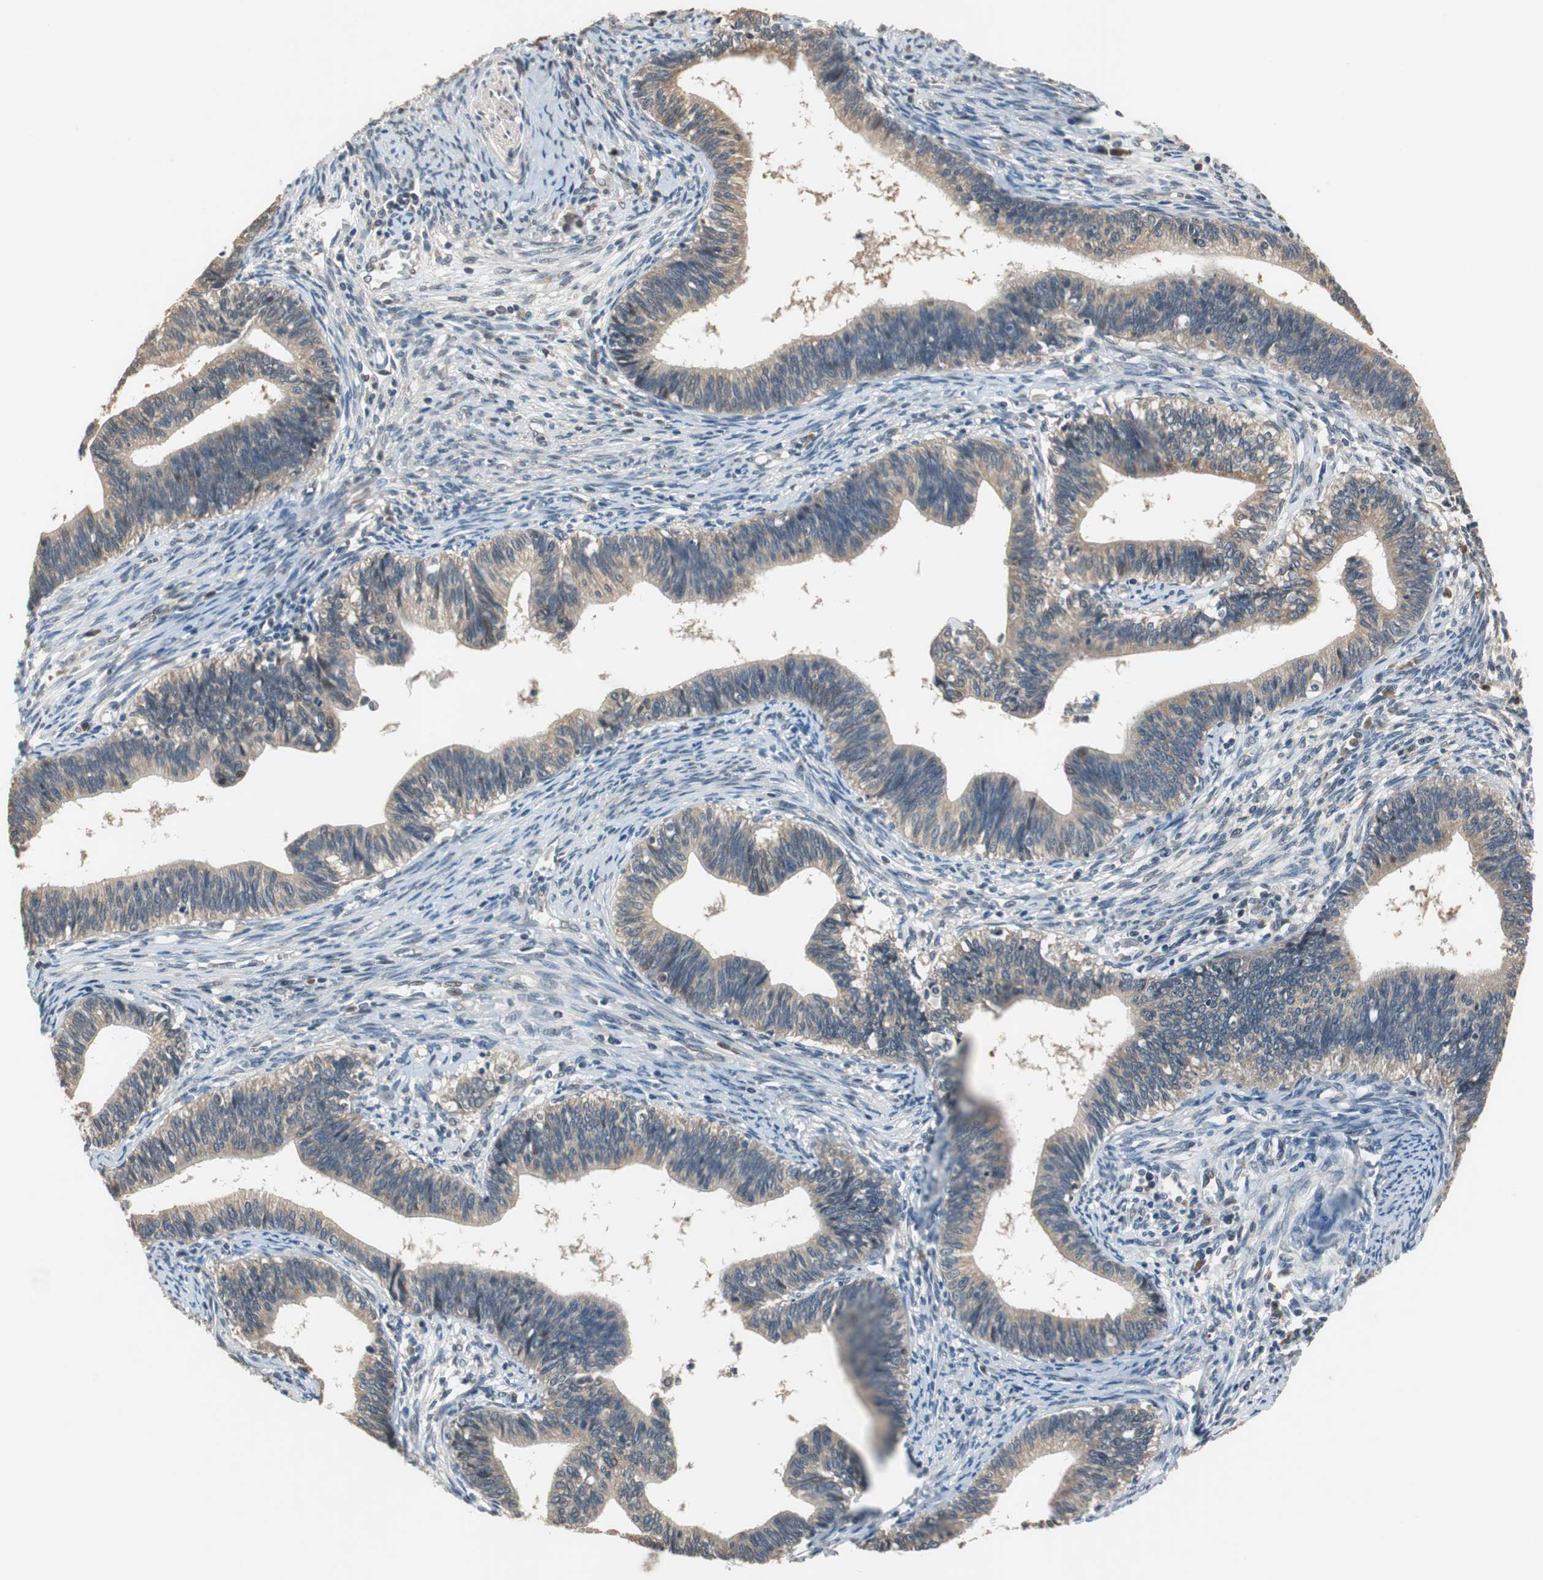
{"staining": {"intensity": "moderate", "quantity": ">75%", "location": "cytoplasmic/membranous"}, "tissue": "cervical cancer", "cell_type": "Tumor cells", "image_type": "cancer", "snomed": [{"axis": "morphology", "description": "Adenocarcinoma, NOS"}, {"axis": "topography", "description": "Cervix"}], "caption": "Approximately >75% of tumor cells in cervical cancer exhibit moderate cytoplasmic/membranous protein positivity as visualized by brown immunohistochemical staining.", "gene": "PI4KB", "patient": {"sex": "female", "age": 44}}